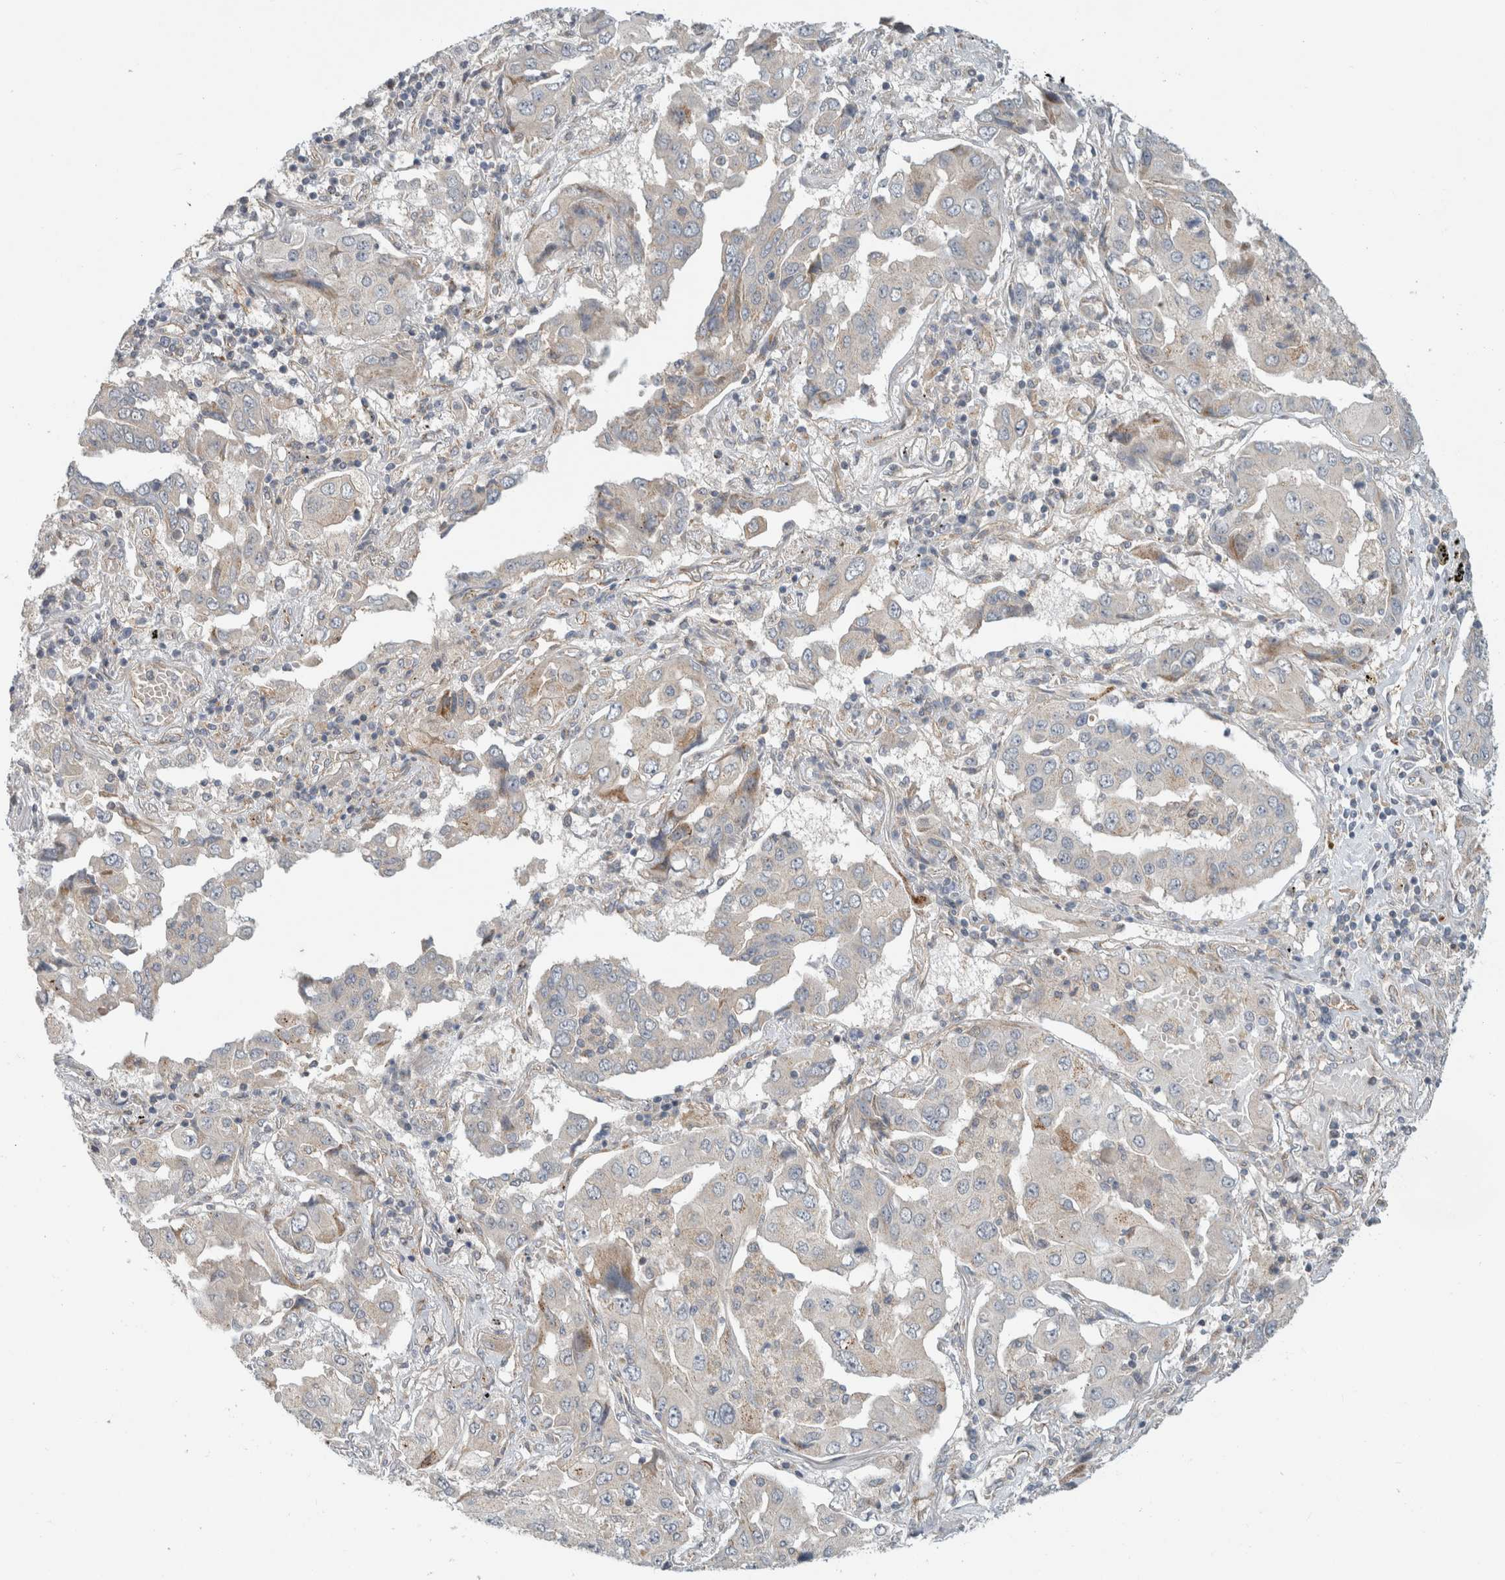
{"staining": {"intensity": "negative", "quantity": "none", "location": "none"}, "tissue": "lung cancer", "cell_type": "Tumor cells", "image_type": "cancer", "snomed": [{"axis": "morphology", "description": "Adenocarcinoma, NOS"}, {"axis": "topography", "description": "Lung"}], "caption": "Tumor cells show no significant positivity in lung adenocarcinoma. Brightfield microscopy of IHC stained with DAB (brown) and hematoxylin (blue), captured at high magnification.", "gene": "KPNA5", "patient": {"sex": "female", "age": 65}}